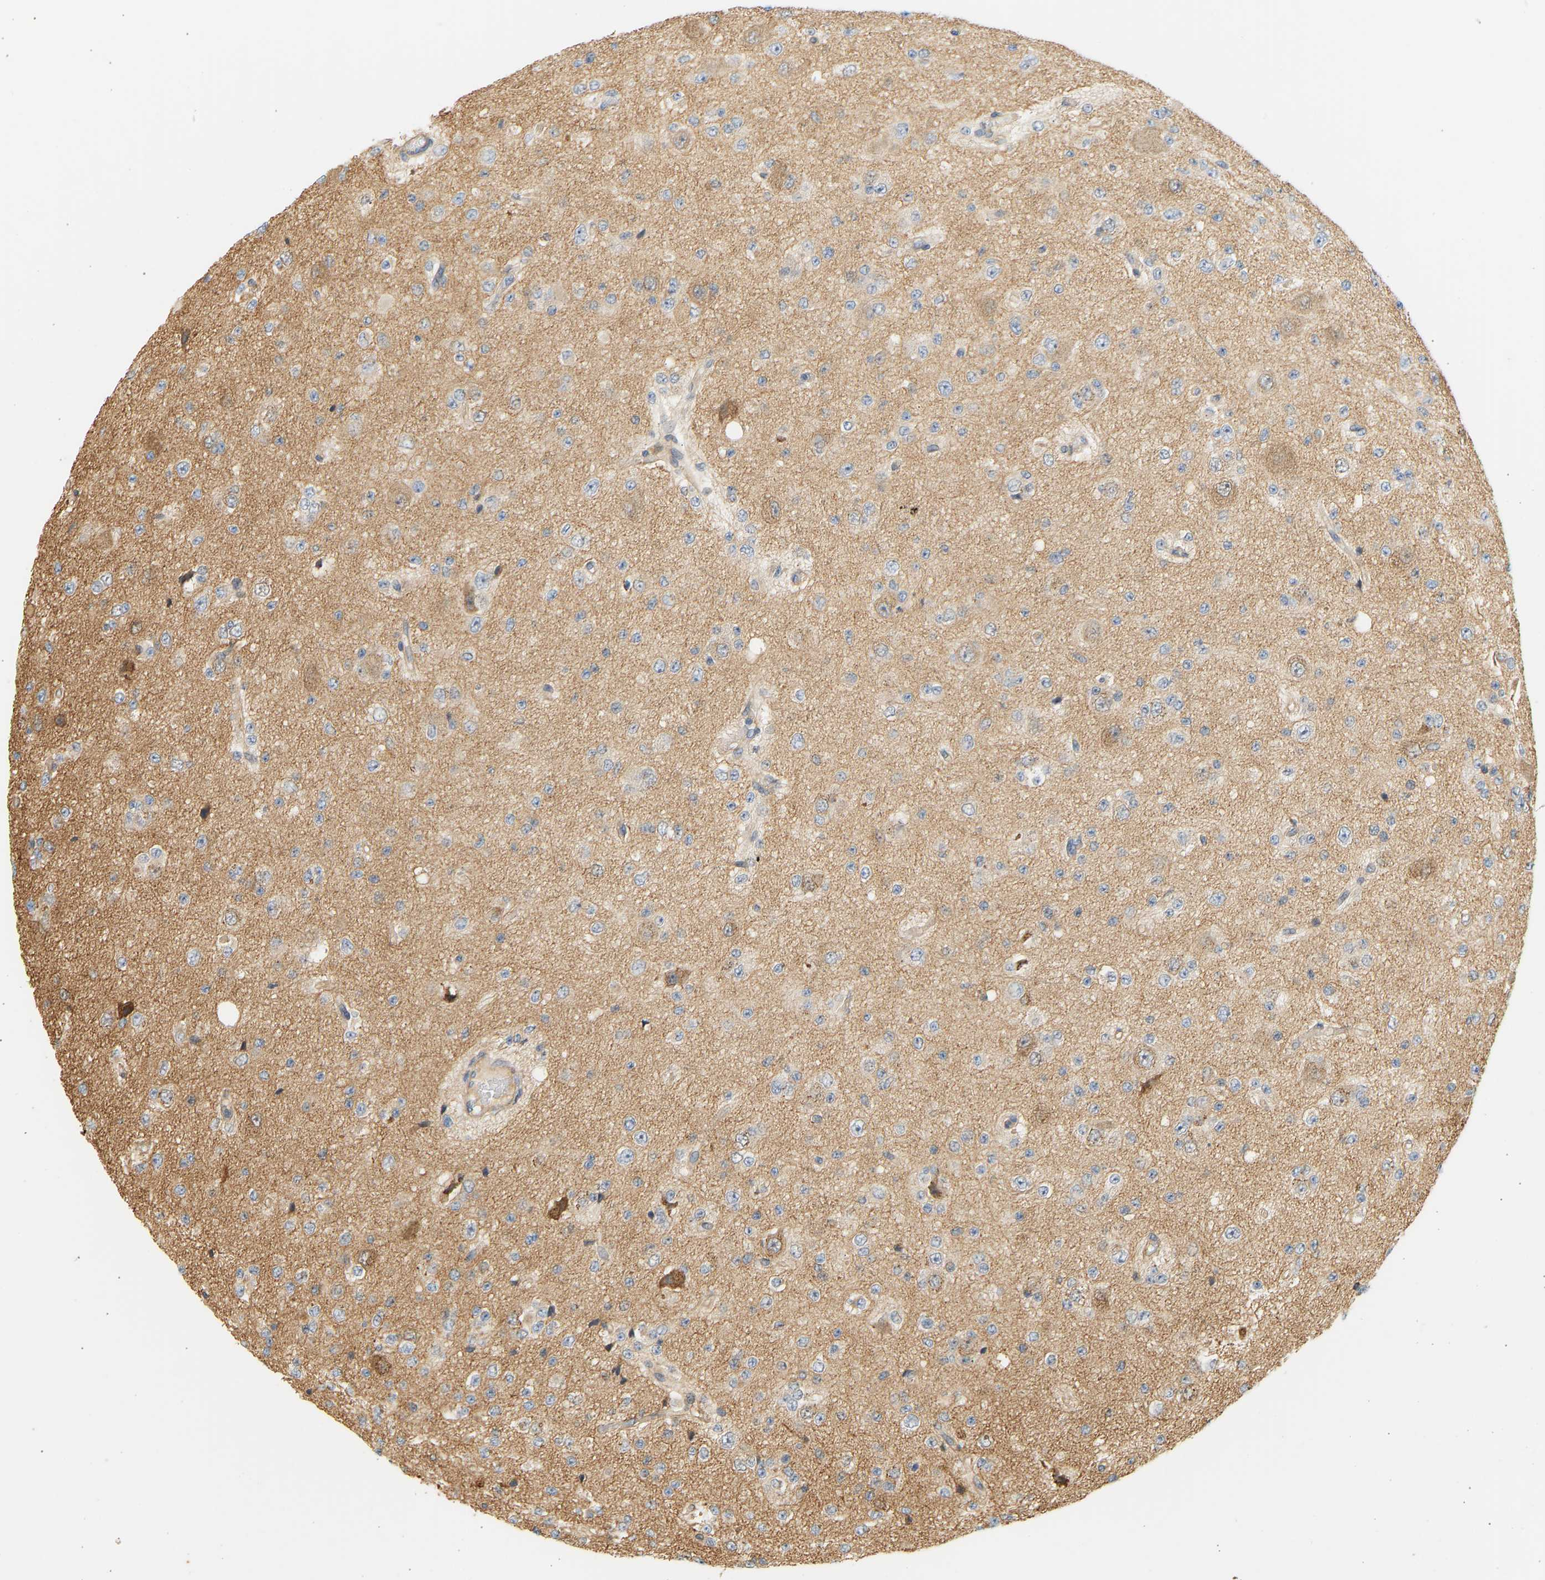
{"staining": {"intensity": "weak", "quantity": "<25%", "location": "cytoplasmic/membranous"}, "tissue": "glioma", "cell_type": "Tumor cells", "image_type": "cancer", "snomed": [{"axis": "morphology", "description": "Glioma, malignant, High grade"}, {"axis": "topography", "description": "pancreas cauda"}], "caption": "This is an IHC image of human malignant glioma (high-grade). There is no staining in tumor cells.", "gene": "CEP57", "patient": {"sex": "male", "age": 60}}